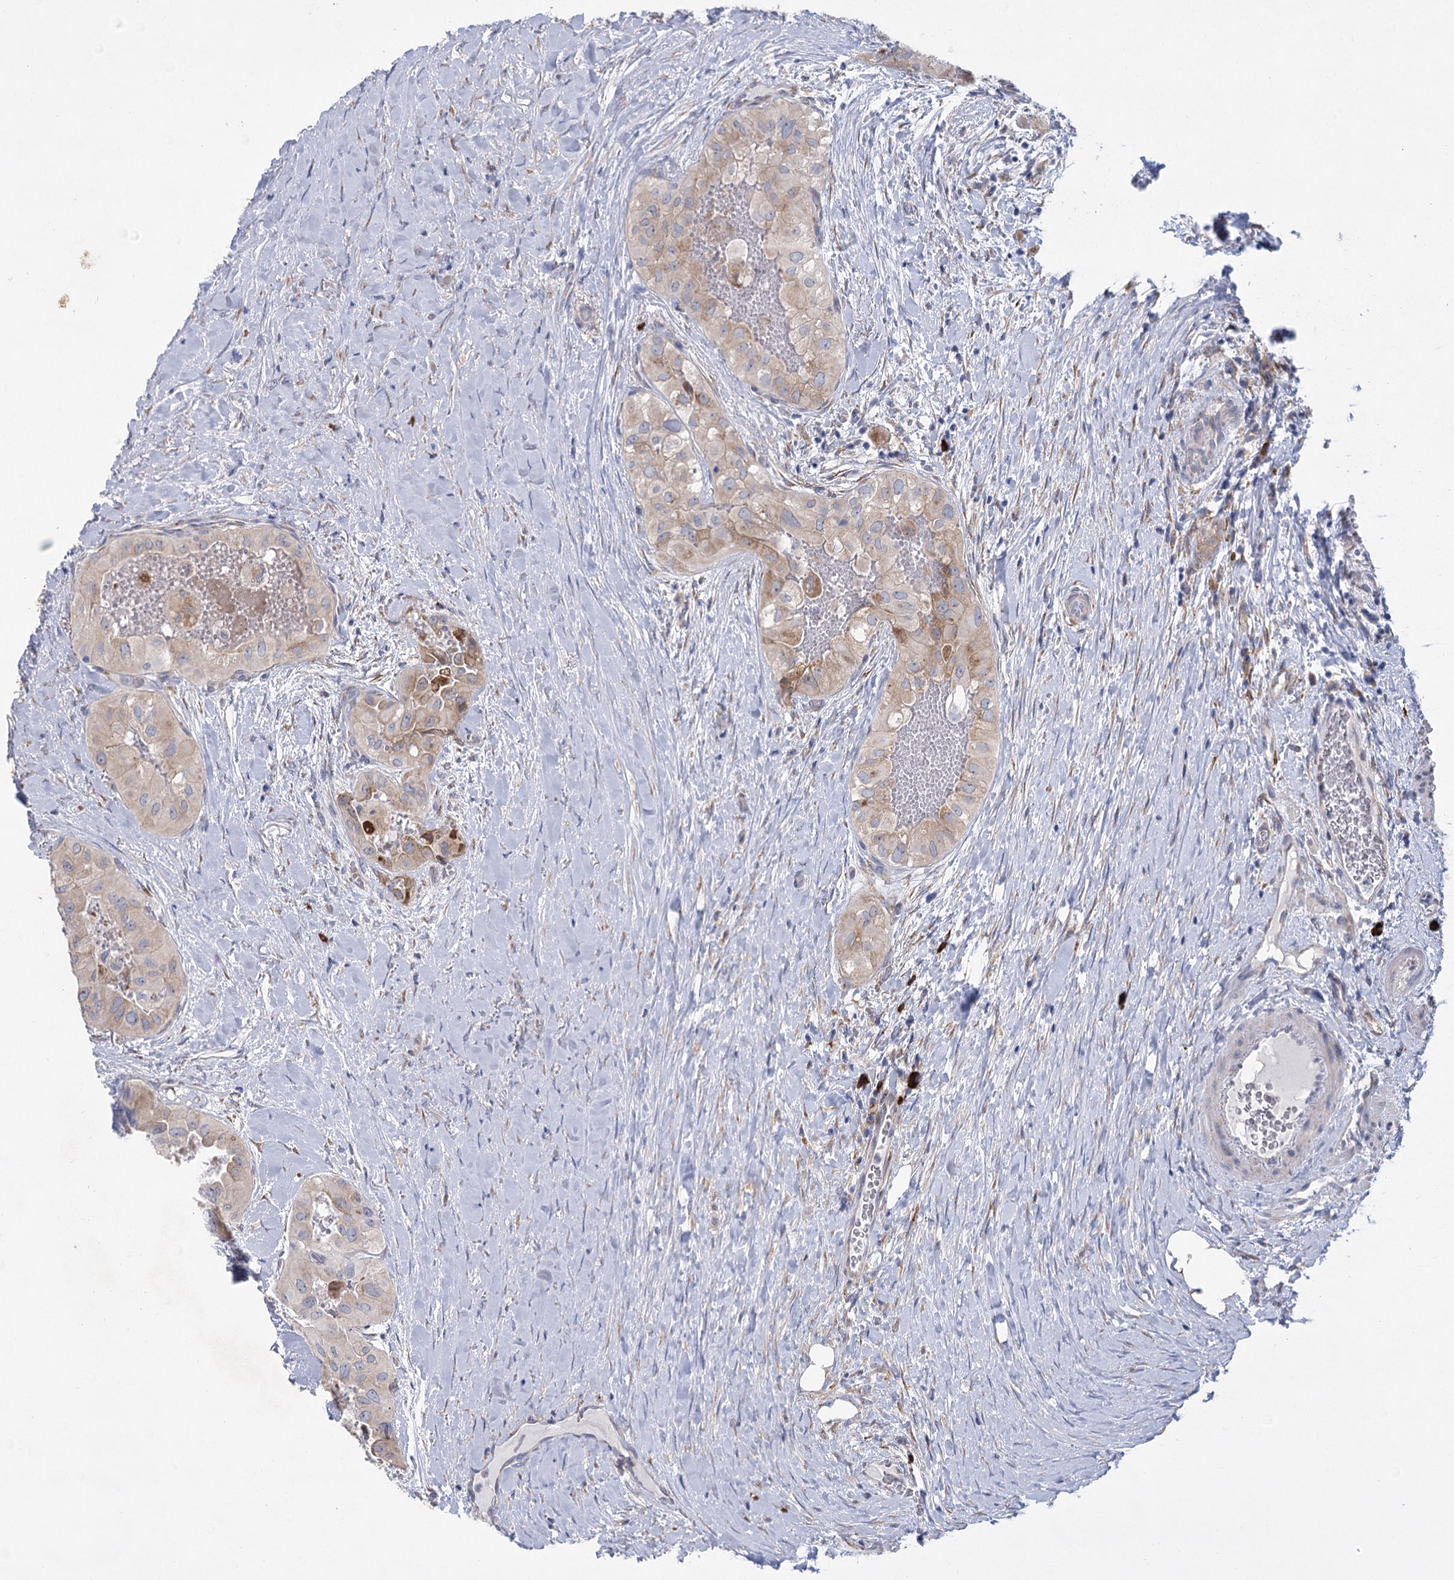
{"staining": {"intensity": "weak", "quantity": "<25%", "location": "cytoplasmic/membranous"}, "tissue": "thyroid cancer", "cell_type": "Tumor cells", "image_type": "cancer", "snomed": [{"axis": "morphology", "description": "Papillary adenocarcinoma, NOS"}, {"axis": "topography", "description": "Thyroid gland"}], "caption": "Immunohistochemical staining of papillary adenocarcinoma (thyroid) shows no significant positivity in tumor cells.", "gene": "NCKAP5", "patient": {"sex": "female", "age": 59}}